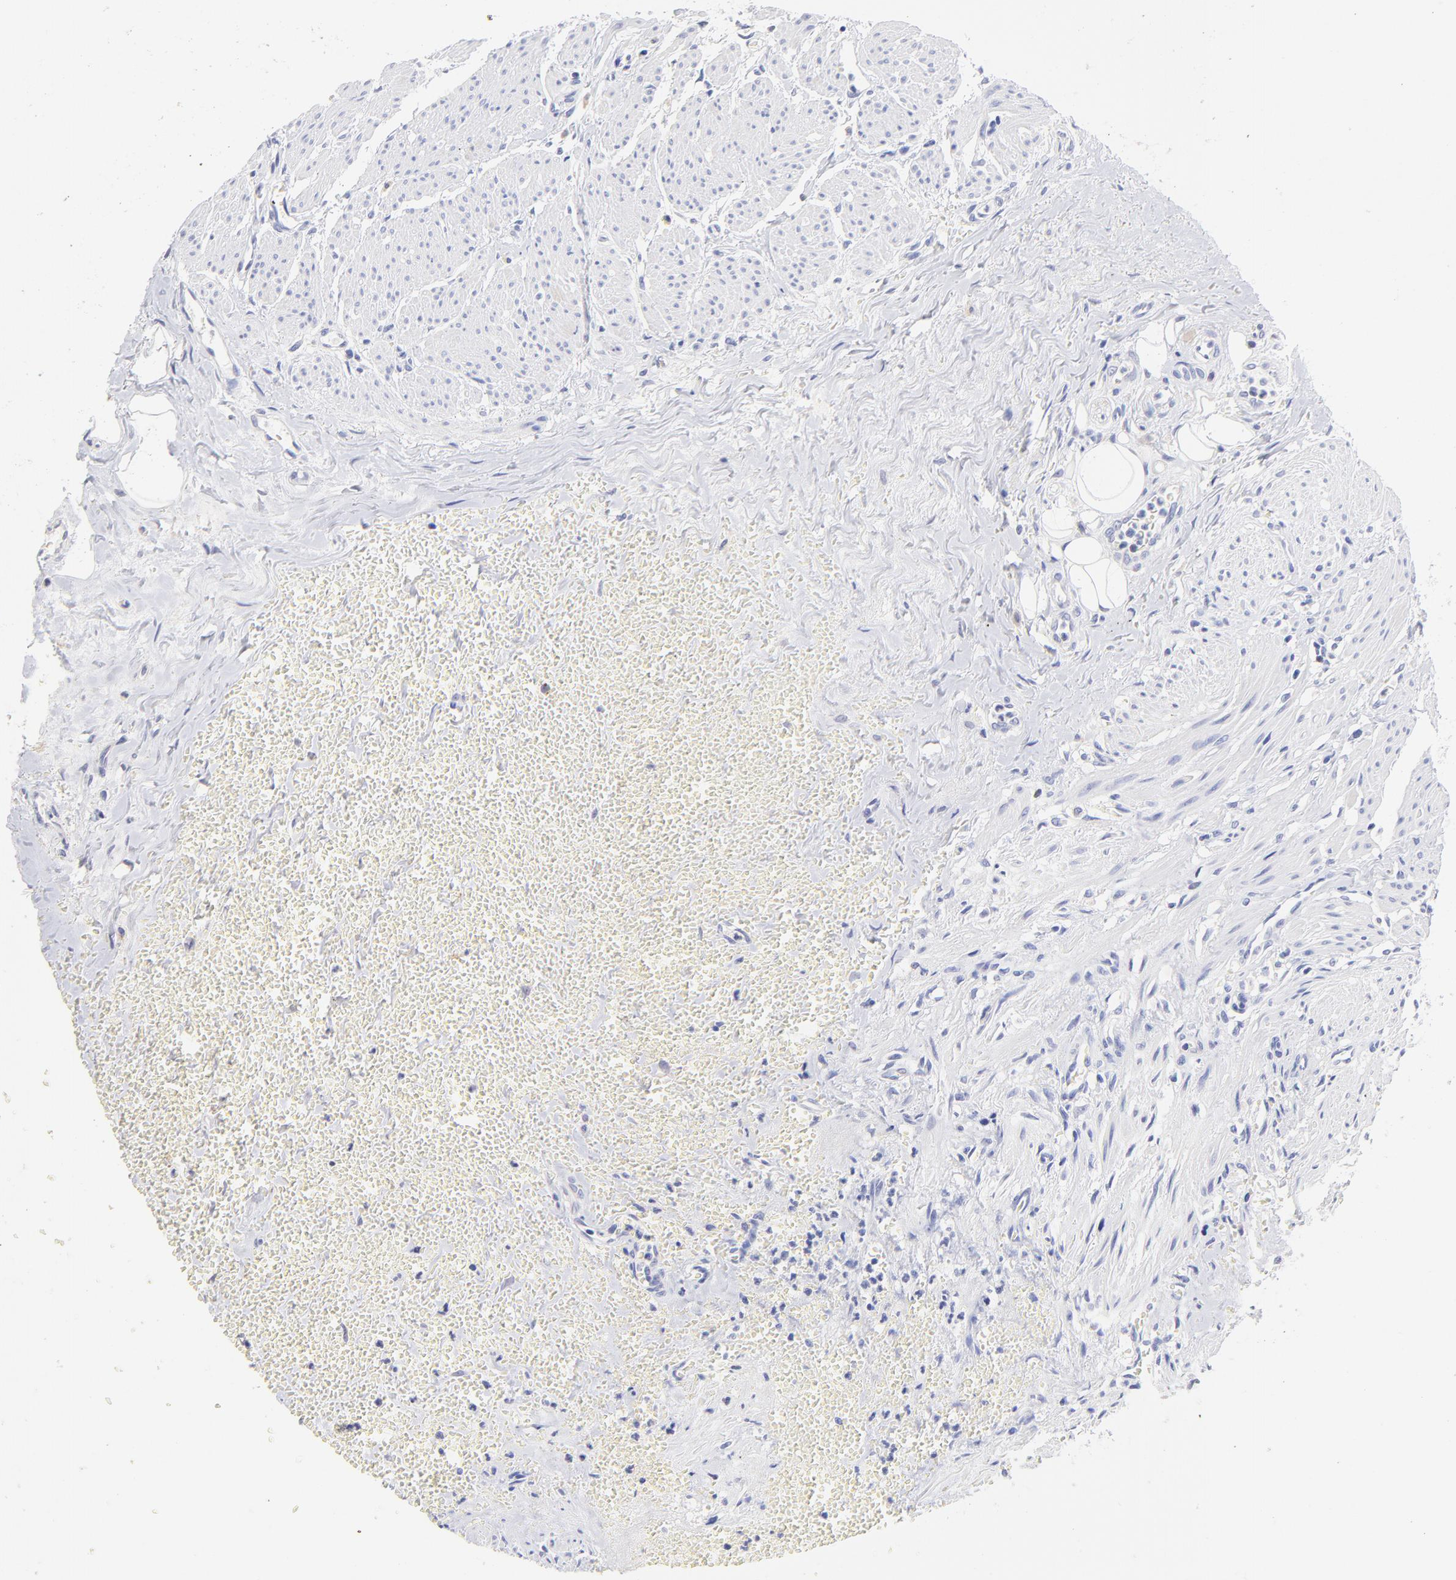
{"staining": {"intensity": "negative", "quantity": "none", "location": "none"}, "tissue": "urothelial cancer", "cell_type": "Tumor cells", "image_type": "cancer", "snomed": [{"axis": "morphology", "description": "Urothelial carcinoma, High grade"}, {"axis": "topography", "description": "Urinary bladder"}], "caption": "Immunohistochemistry of human high-grade urothelial carcinoma demonstrates no expression in tumor cells.", "gene": "CFAP57", "patient": {"sex": "male", "age": 73}}